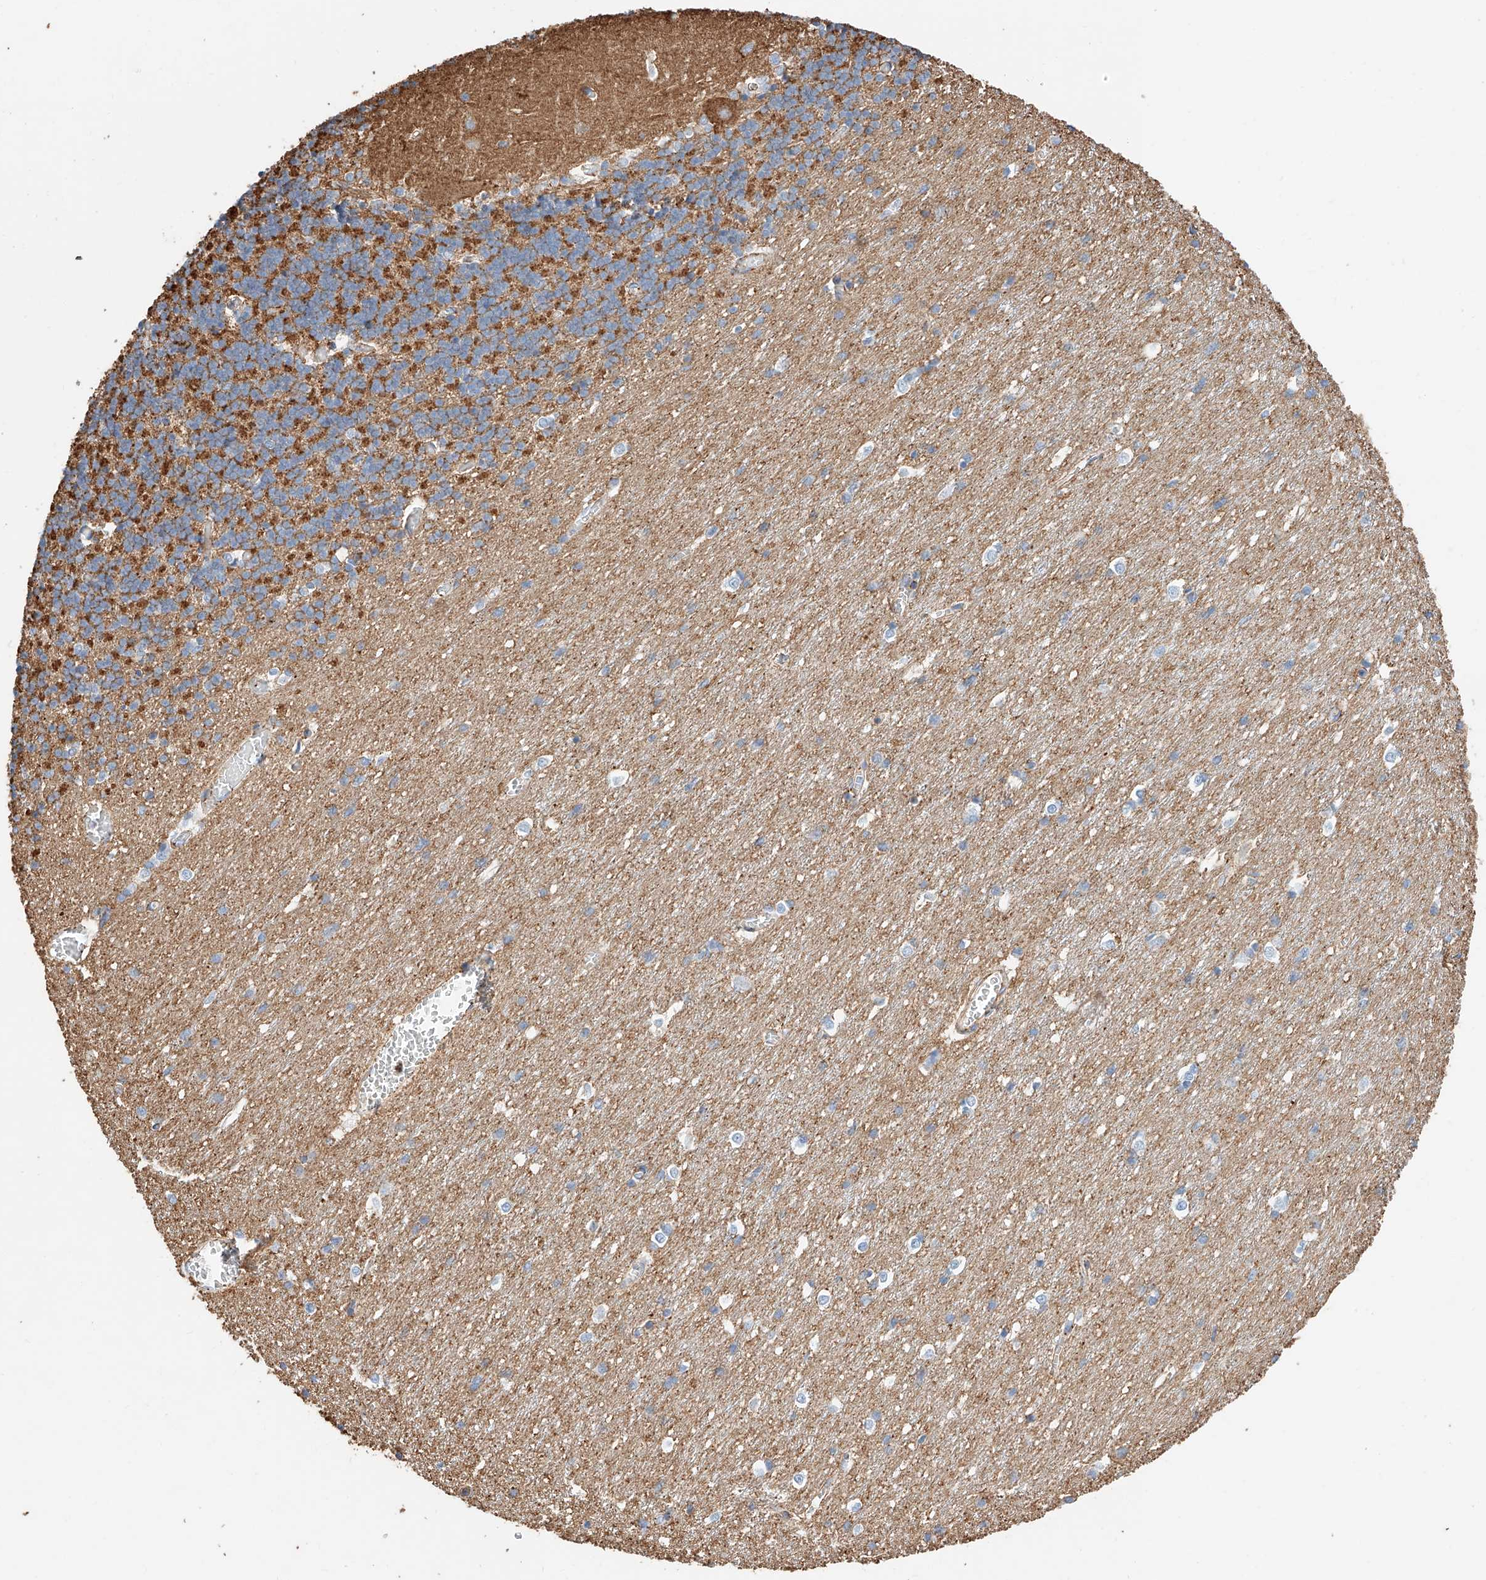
{"staining": {"intensity": "moderate", "quantity": ">75%", "location": "cytoplasmic/membranous"}, "tissue": "cerebellum", "cell_type": "Cells in granular layer", "image_type": "normal", "snomed": [{"axis": "morphology", "description": "Normal tissue, NOS"}, {"axis": "topography", "description": "Cerebellum"}], "caption": "Moderate cytoplasmic/membranous protein expression is identified in about >75% of cells in granular layer in cerebellum. (Brightfield microscopy of DAB IHC at high magnification).", "gene": "WFS1", "patient": {"sex": "male", "age": 37}}